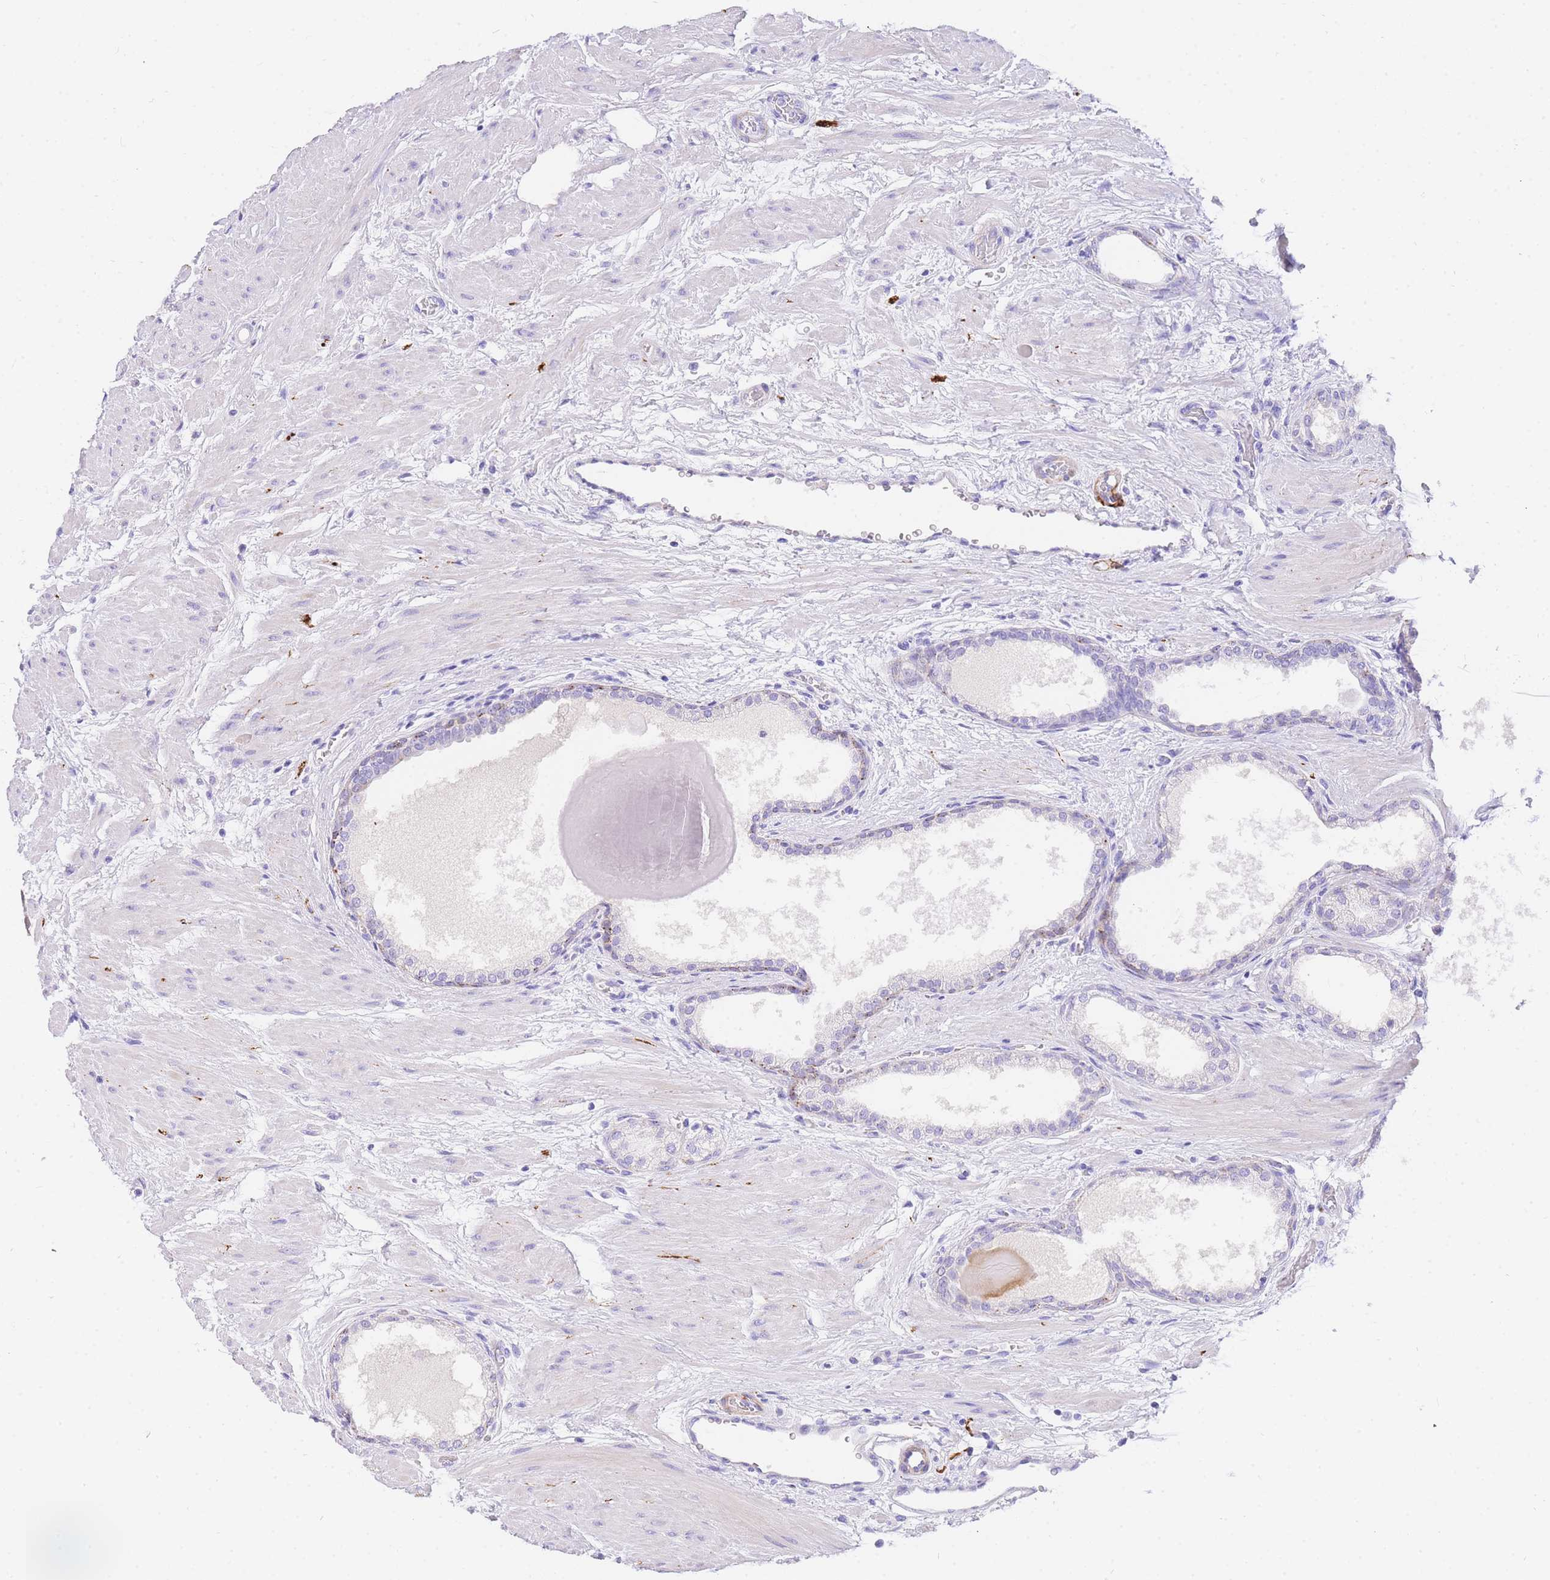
{"staining": {"intensity": "weak", "quantity": "<25%", "location": "cytoplasmic/membranous"}, "tissue": "prostate", "cell_type": "Glandular cells", "image_type": "normal", "snomed": [{"axis": "morphology", "description": "Normal tissue, NOS"}, {"axis": "topography", "description": "Prostate"}], "caption": "The photomicrograph shows no significant expression in glandular cells of prostate. The staining was performed using DAB to visualize the protein expression in brown, while the nuclei were stained in blue with hematoxylin (Magnification: 20x).", "gene": "UPK1A", "patient": {"sex": "male", "age": 48}}